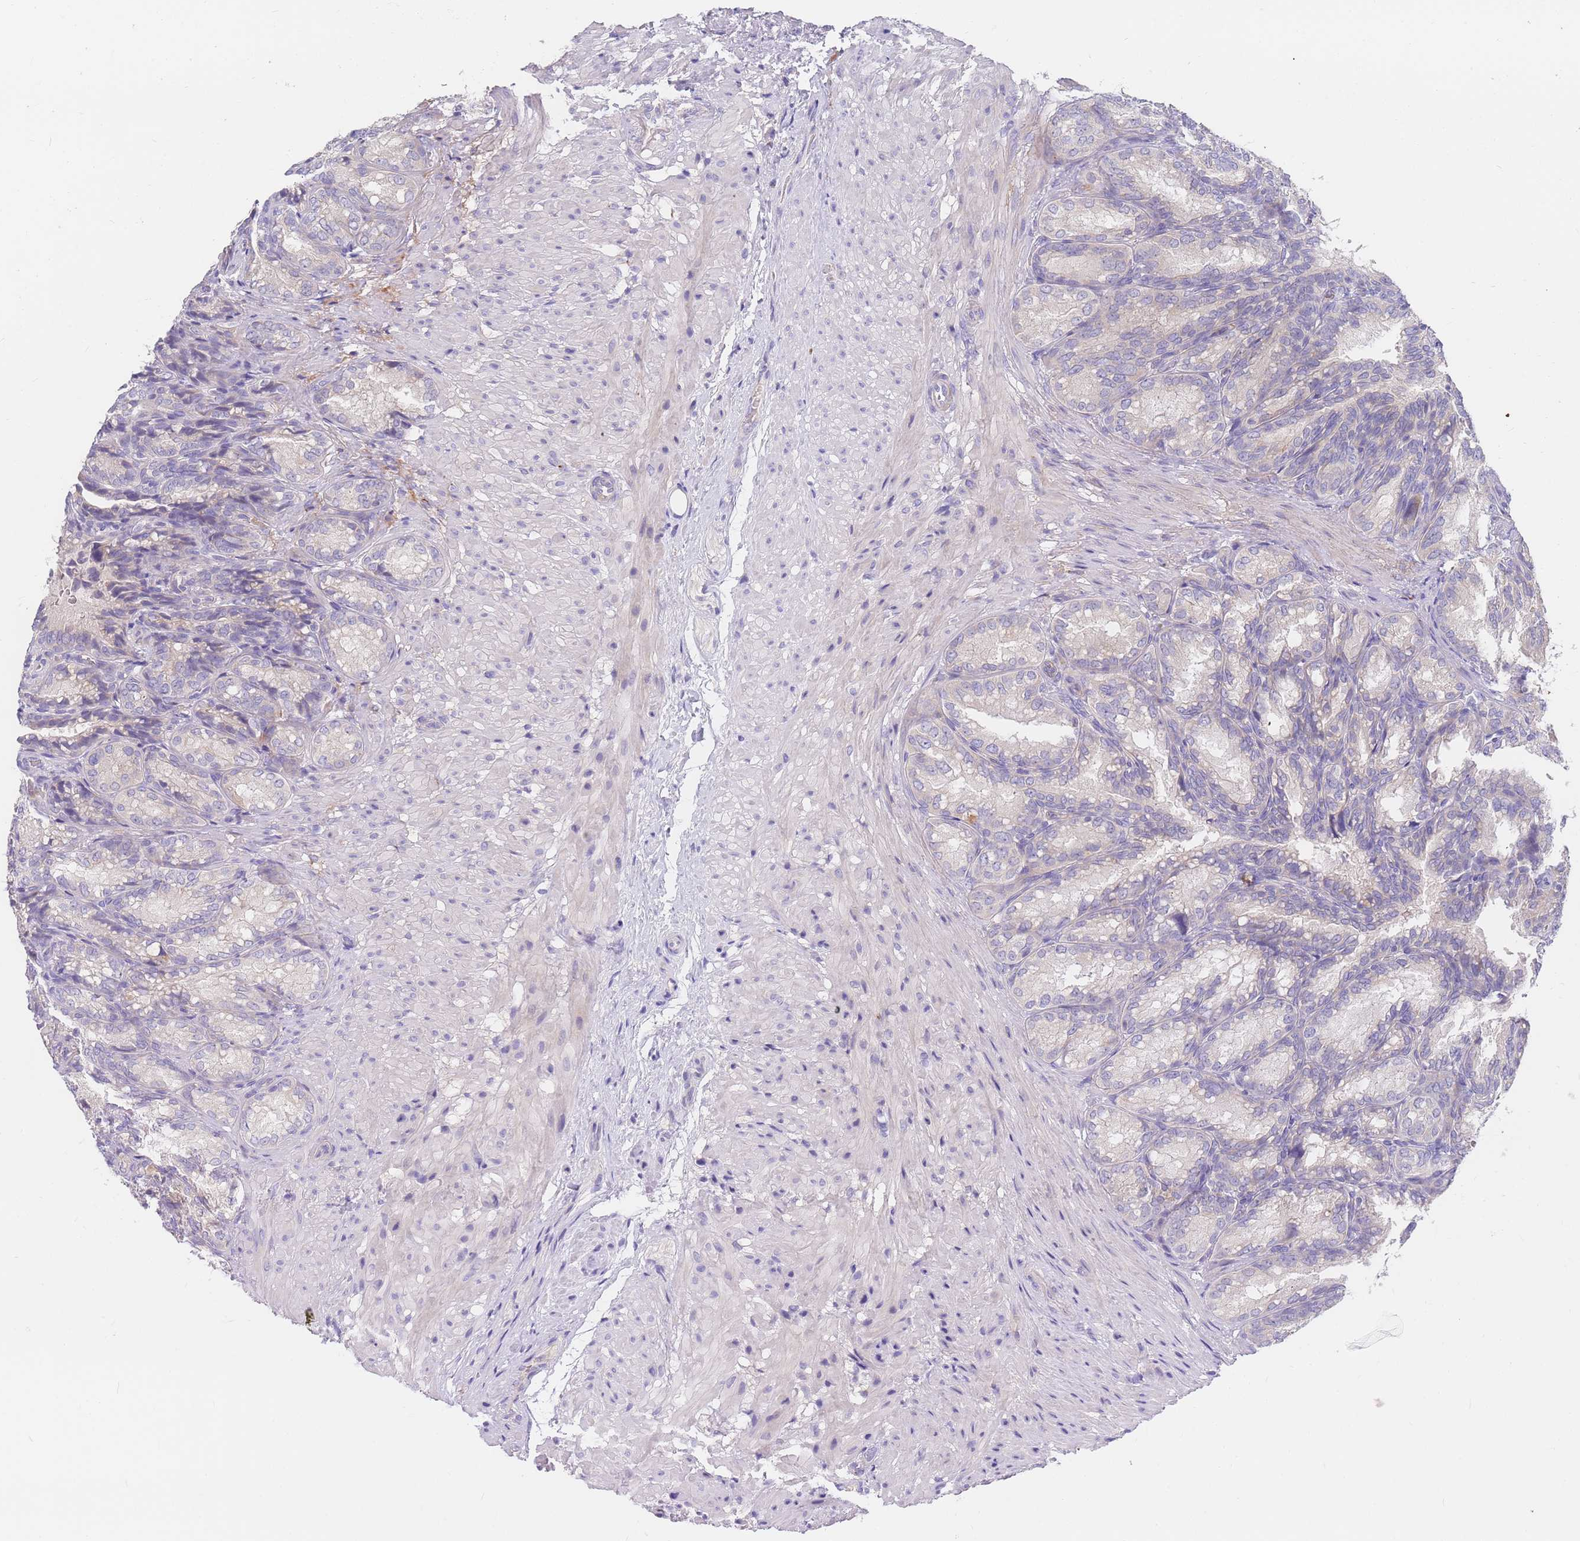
{"staining": {"intensity": "negative", "quantity": "none", "location": "none"}, "tissue": "seminal vesicle", "cell_type": "Glandular cells", "image_type": "normal", "snomed": [{"axis": "morphology", "description": "Normal tissue, NOS"}, {"axis": "topography", "description": "Seminal veicle"}], "caption": "Benign seminal vesicle was stained to show a protein in brown. There is no significant staining in glandular cells.", "gene": "BORCS5", "patient": {"sex": "male", "age": 58}}